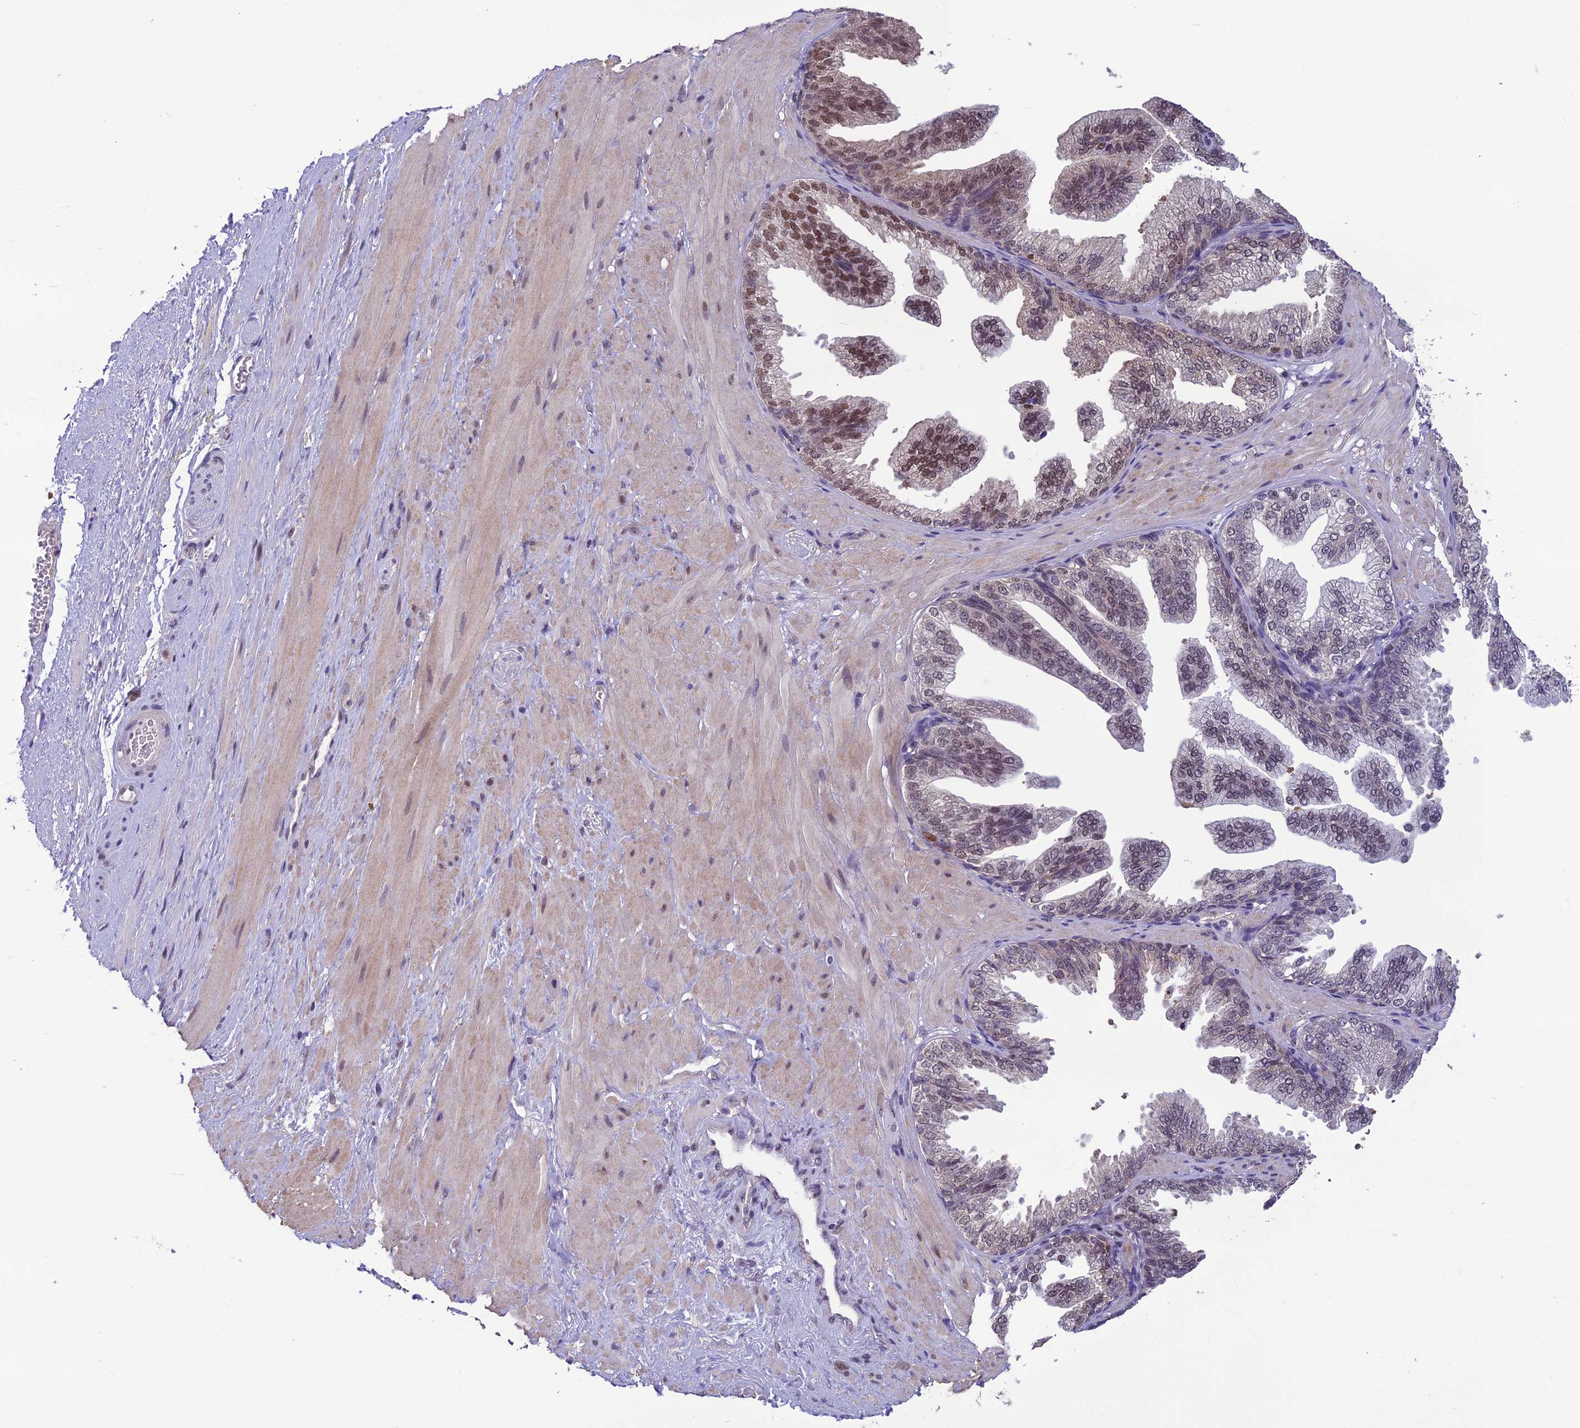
{"staining": {"intensity": "negative", "quantity": "none", "location": "none"}, "tissue": "adipose tissue", "cell_type": "Adipocytes", "image_type": "normal", "snomed": [{"axis": "morphology", "description": "Normal tissue, NOS"}, {"axis": "morphology", "description": "Adenocarcinoma, Low grade"}, {"axis": "topography", "description": "Prostate"}, {"axis": "topography", "description": "Peripheral nerve tissue"}], "caption": "An image of human adipose tissue is negative for staining in adipocytes. (DAB immunohistochemistry, high magnification).", "gene": "MIS12", "patient": {"sex": "male", "age": 63}}